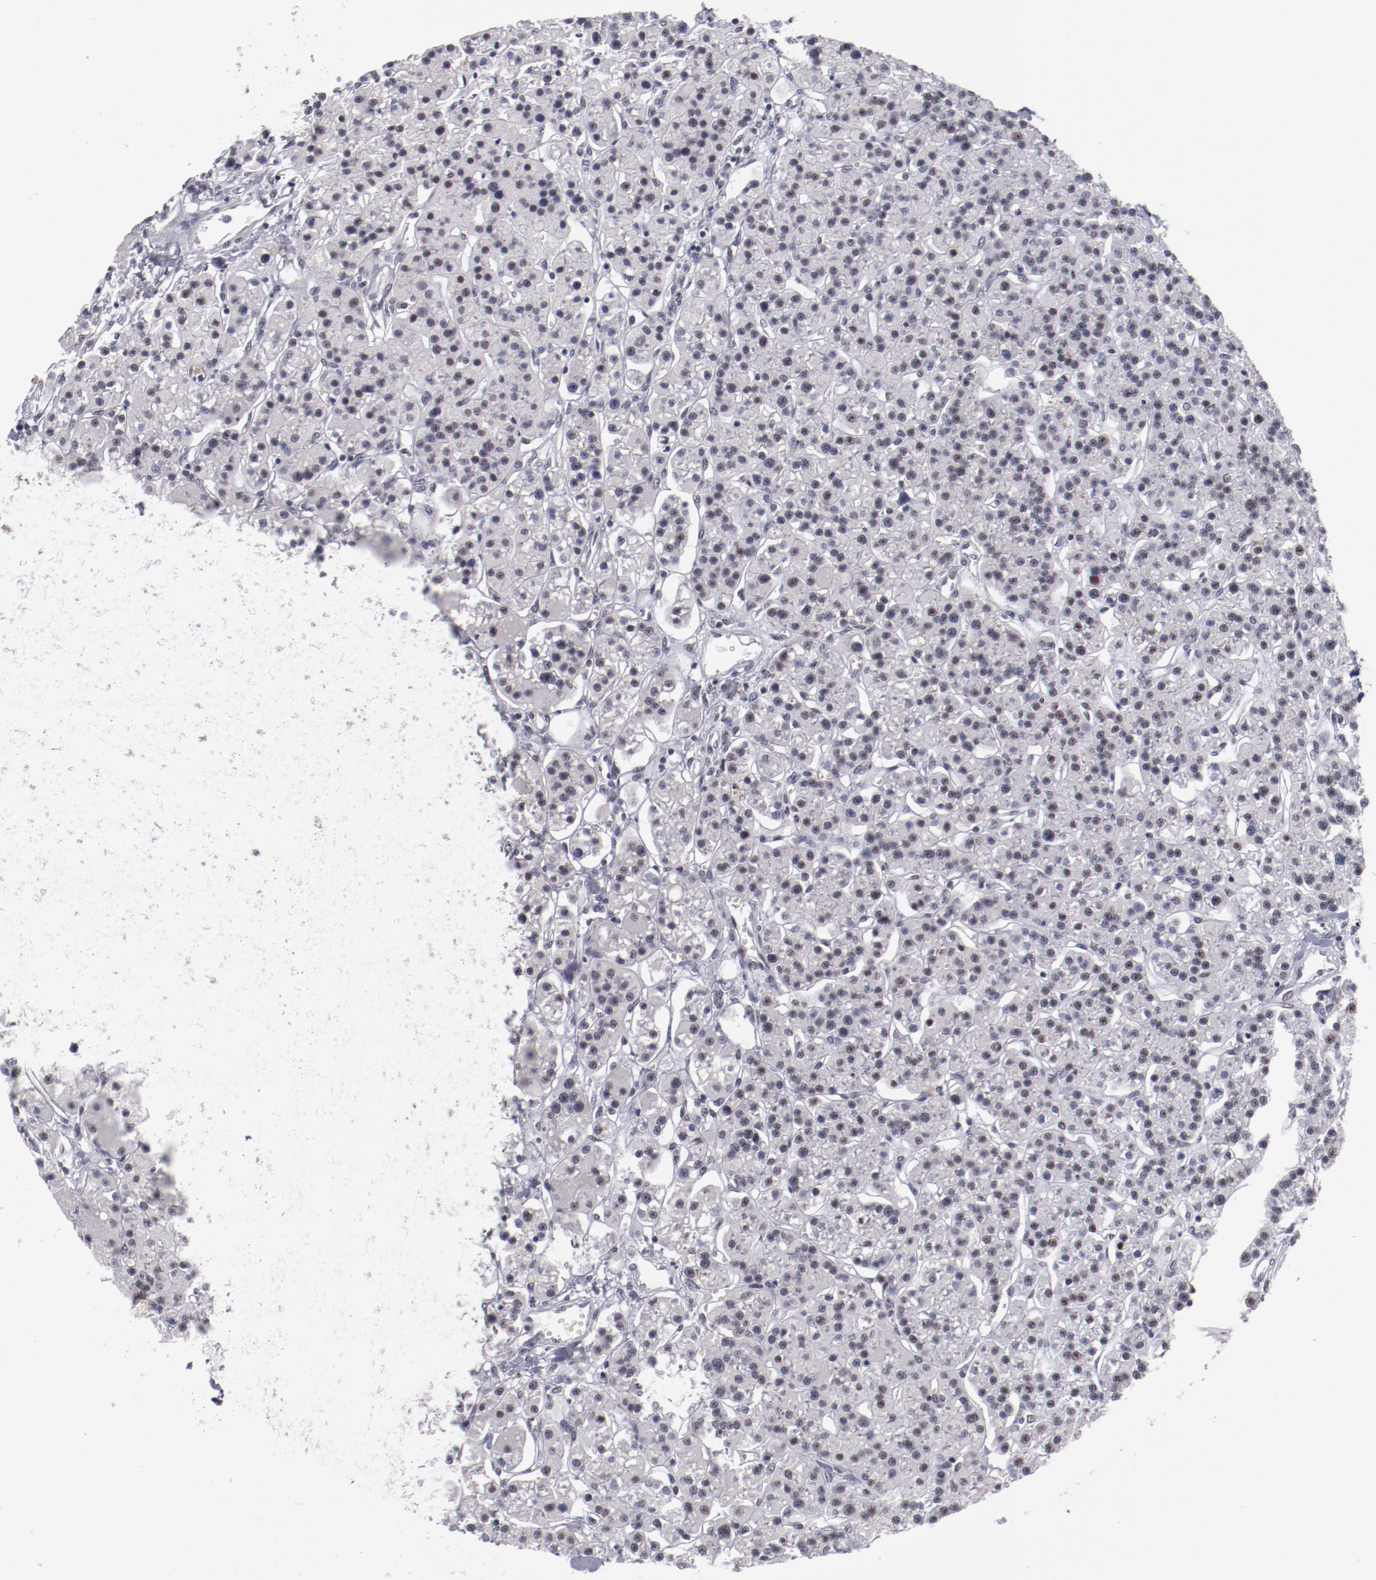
{"staining": {"intensity": "negative", "quantity": "none", "location": "none"}, "tissue": "parathyroid gland", "cell_type": "Glandular cells", "image_type": "normal", "snomed": [{"axis": "morphology", "description": "Normal tissue, NOS"}, {"axis": "topography", "description": "Parathyroid gland"}], "caption": "Immunohistochemistry of normal human parathyroid gland reveals no positivity in glandular cells.", "gene": "TFAP4", "patient": {"sex": "female", "age": 58}}